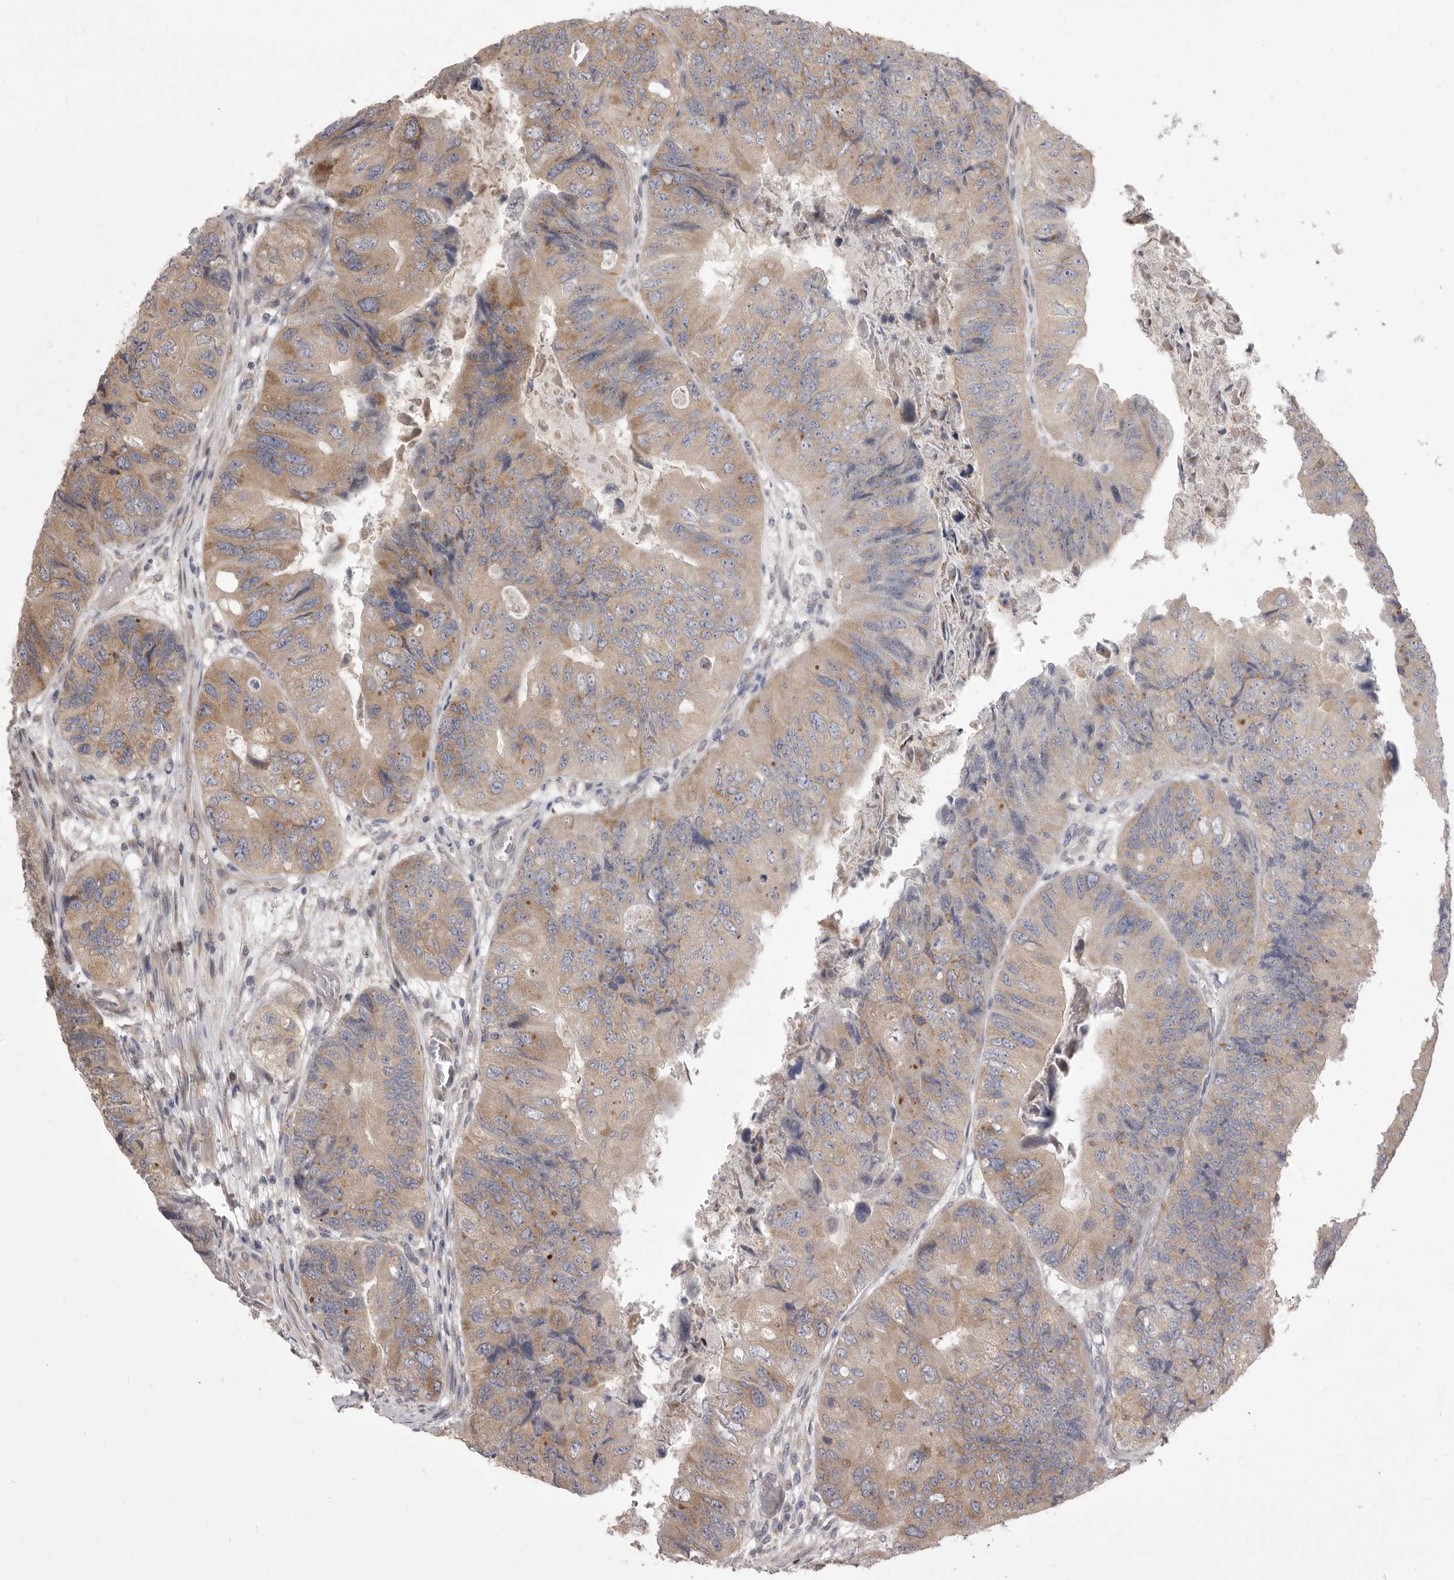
{"staining": {"intensity": "moderate", "quantity": "25%-75%", "location": "cytoplasmic/membranous"}, "tissue": "colorectal cancer", "cell_type": "Tumor cells", "image_type": "cancer", "snomed": [{"axis": "morphology", "description": "Adenocarcinoma, NOS"}, {"axis": "topography", "description": "Rectum"}], "caption": "DAB (3,3'-diaminobenzidine) immunohistochemical staining of human colorectal adenocarcinoma reveals moderate cytoplasmic/membranous protein expression in approximately 25%-75% of tumor cells.", "gene": "TBC1D8B", "patient": {"sex": "male", "age": 63}}